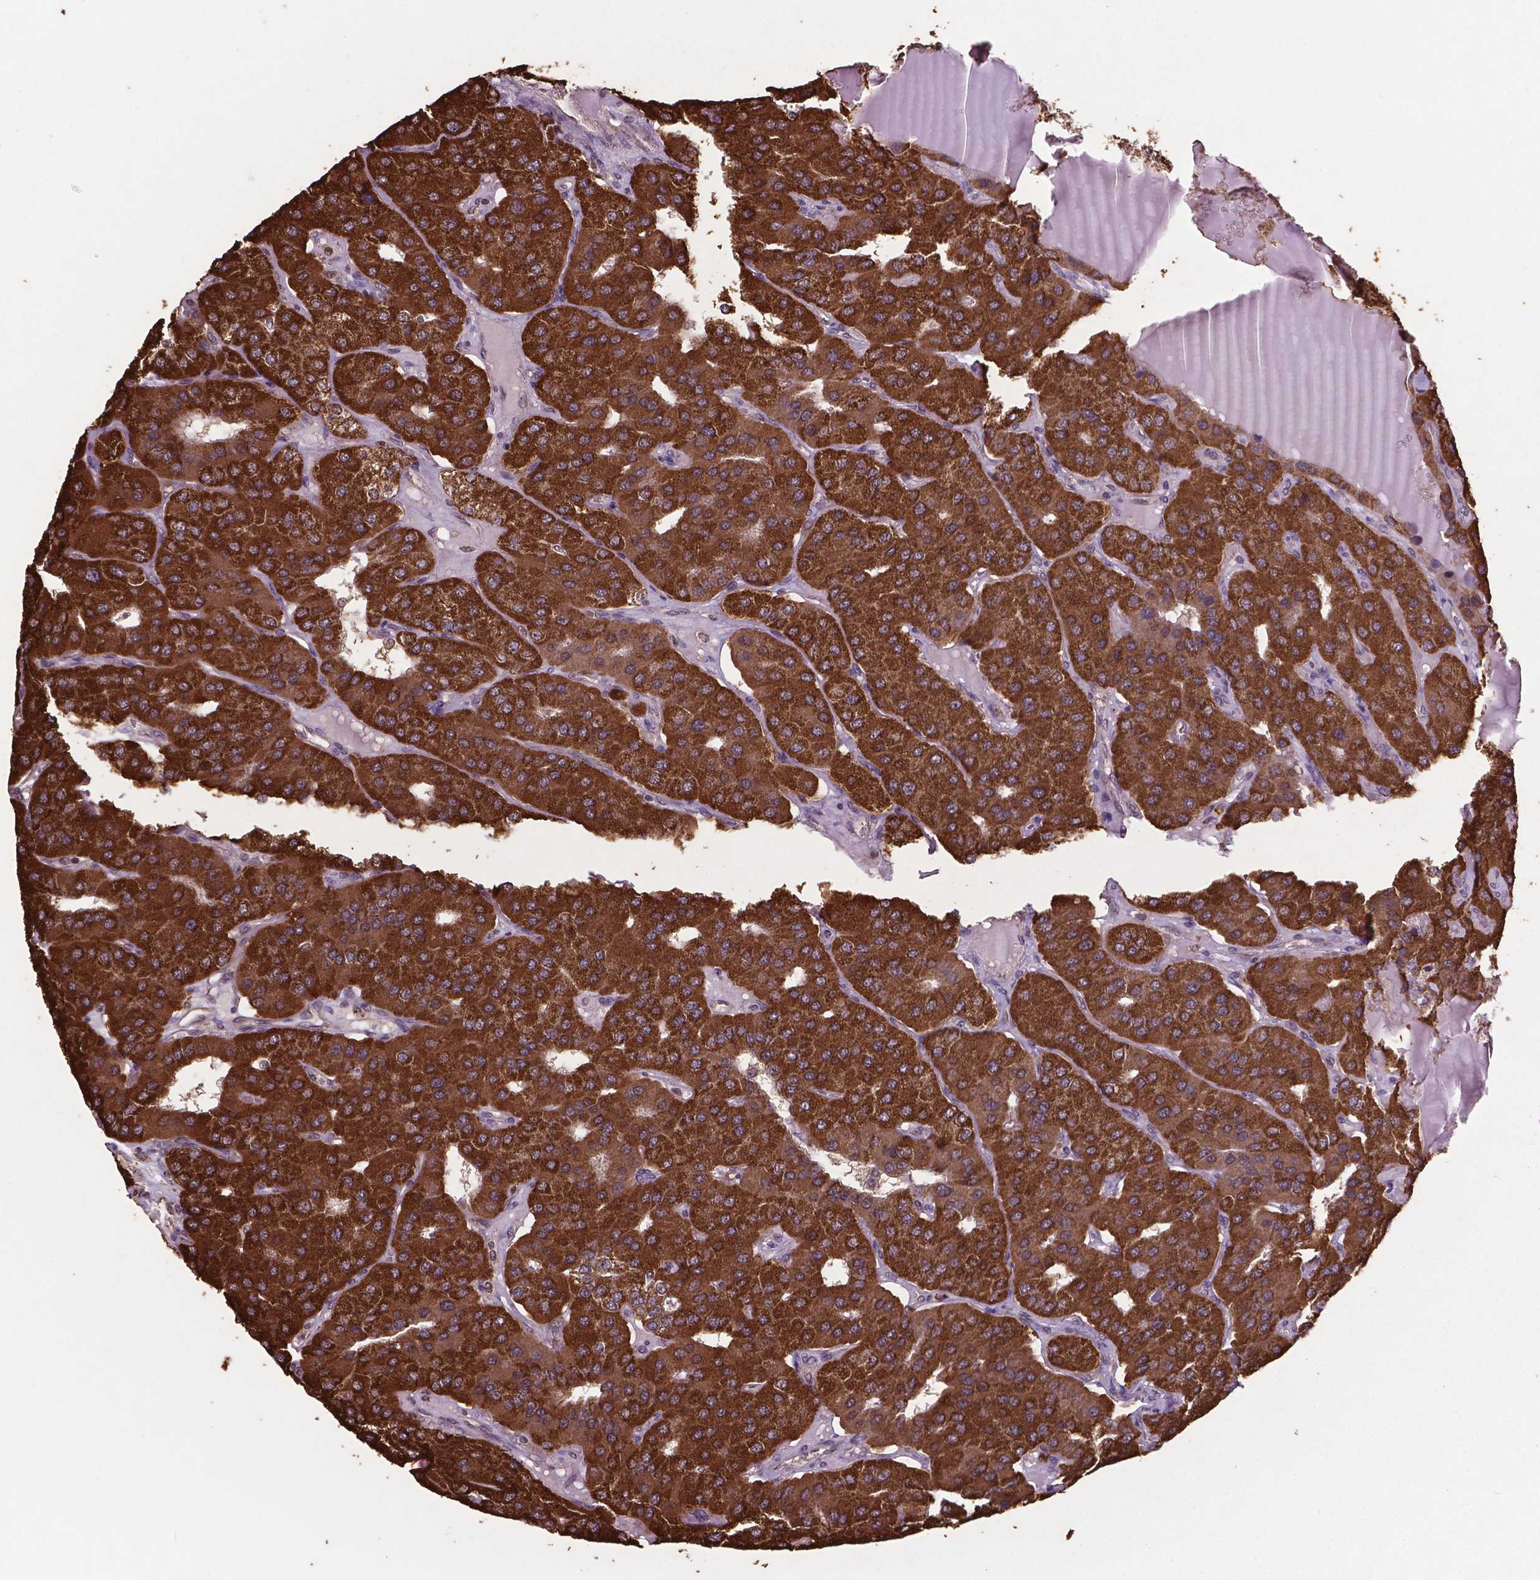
{"staining": {"intensity": "strong", "quantity": ">75%", "location": "cytoplasmic/membranous"}, "tissue": "parathyroid gland", "cell_type": "Glandular cells", "image_type": "normal", "snomed": [{"axis": "morphology", "description": "Normal tissue, NOS"}, {"axis": "morphology", "description": "Adenoma, NOS"}, {"axis": "topography", "description": "Parathyroid gland"}], "caption": "This histopathology image exhibits immunohistochemistry (IHC) staining of normal human parathyroid gland, with high strong cytoplasmic/membranous staining in approximately >75% of glandular cells.", "gene": "DCAF1", "patient": {"sex": "female", "age": 86}}